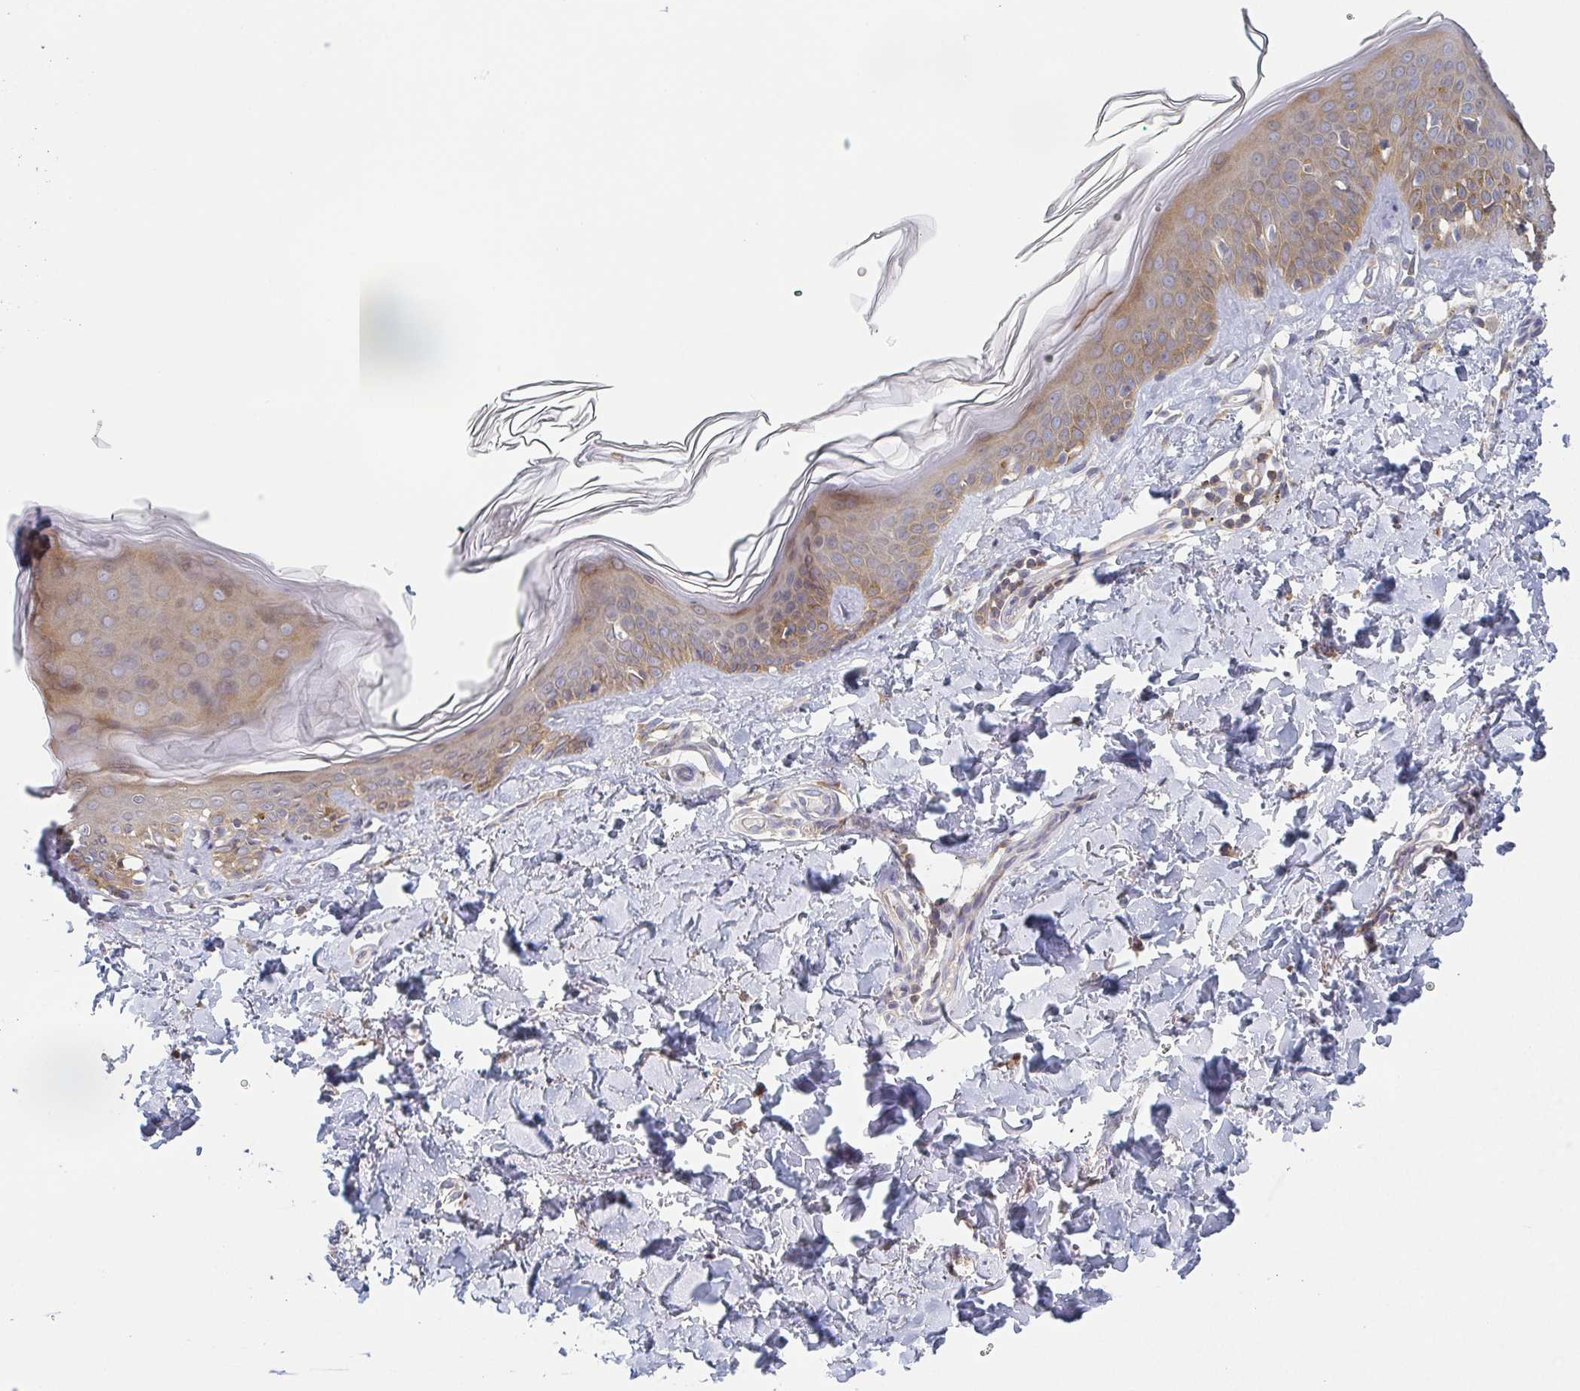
{"staining": {"intensity": "negative", "quantity": "none", "location": "none"}, "tissue": "skin", "cell_type": "Fibroblasts", "image_type": "normal", "snomed": [{"axis": "morphology", "description": "Normal tissue, NOS"}, {"axis": "topography", "description": "Skin"}, {"axis": "topography", "description": "Peripheral nerve tissue"}], "caption": "Fibroblasts show no significant positivity in normal skin. Nuclei are stained in blue.", "gene": "TUFT1", "patient": {"sex": "female", "age": 45}}